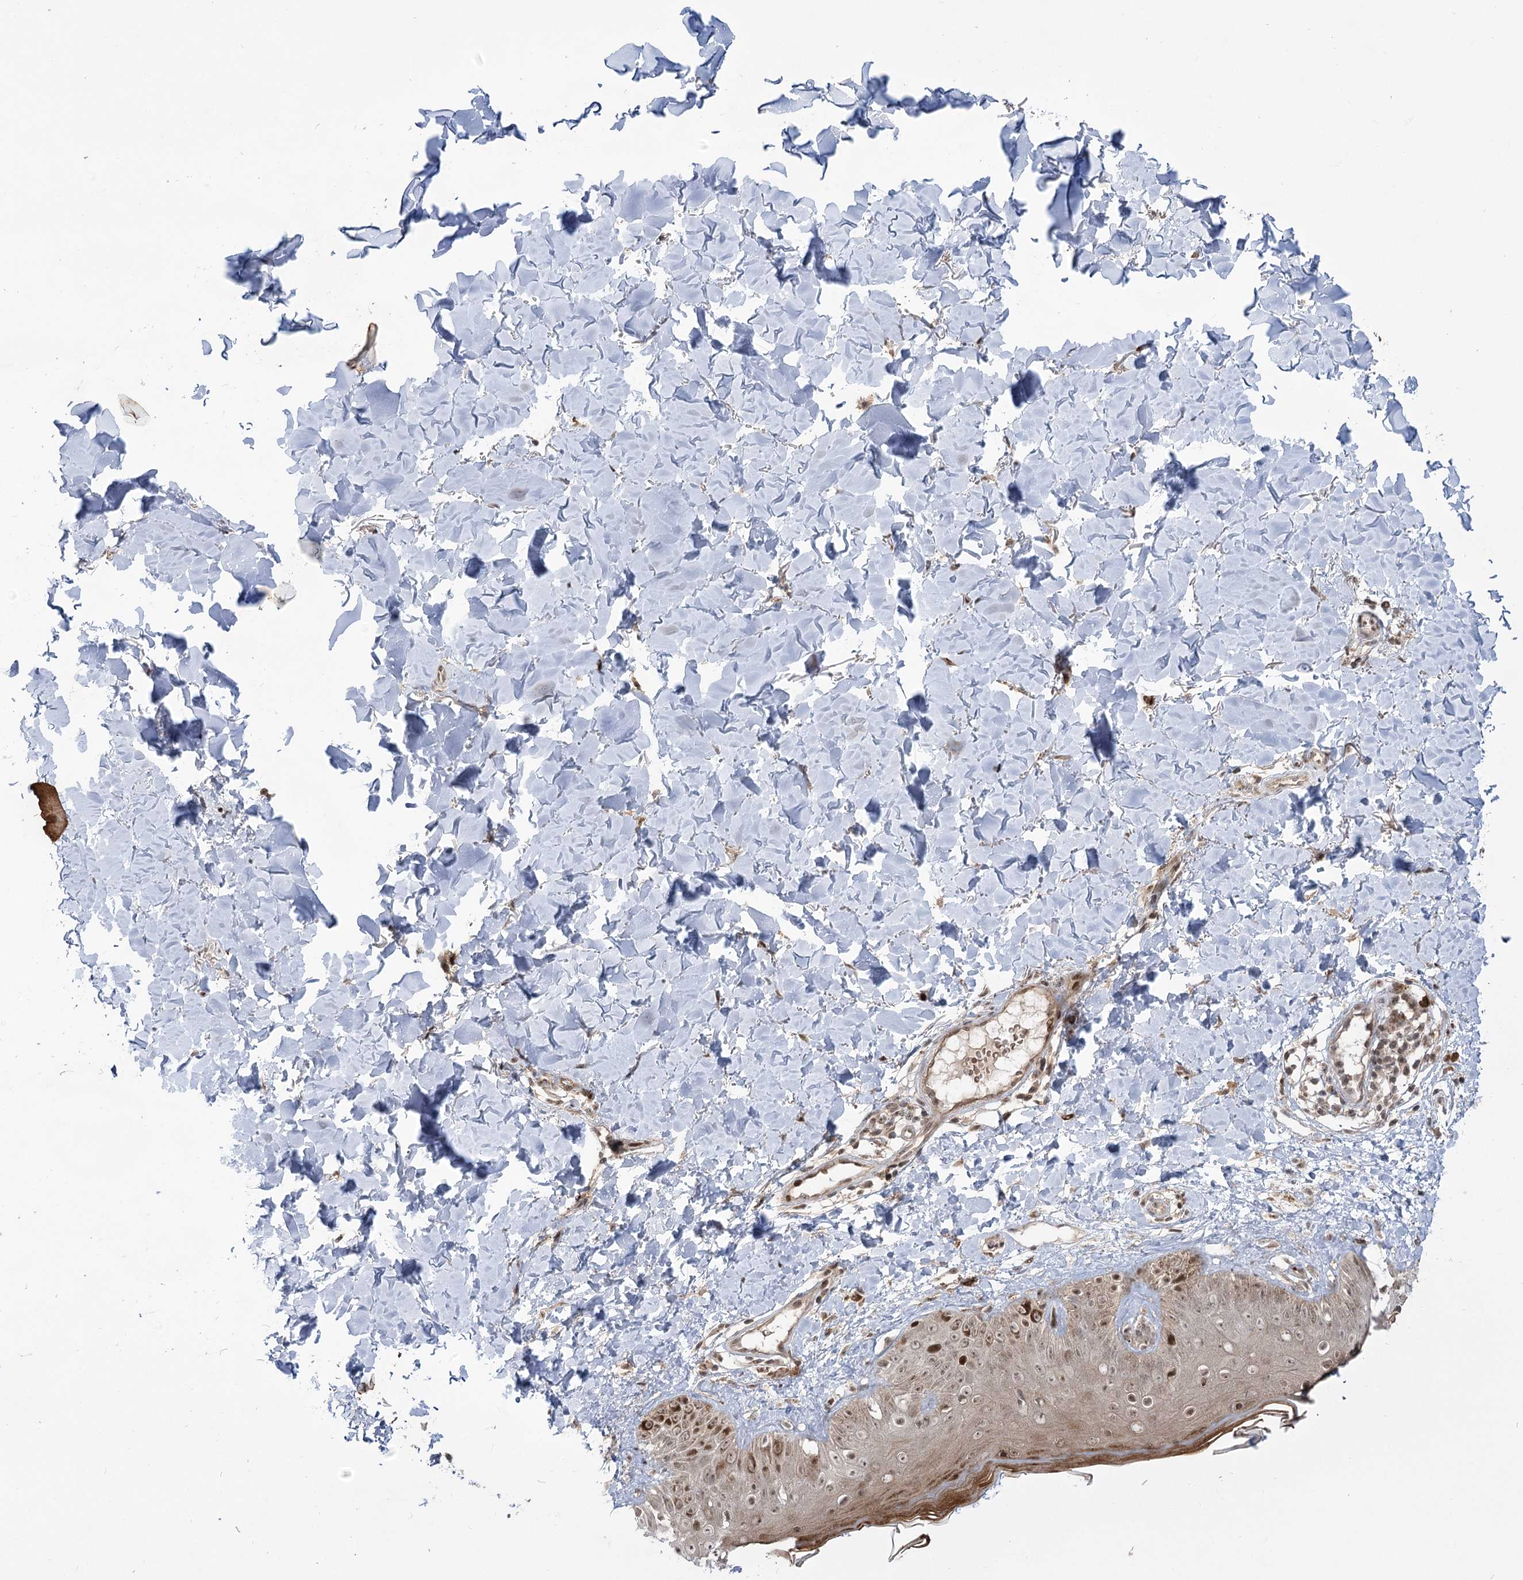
{"staining": {"intensity": "moderate", "quantity": ">75%", "location": "cytoplasmic/membranous,nuclear"}, "tissue": "skin", "cell_type": "Fibroblasts", "image_type": "normal", "snomed": [{"axis": "morphology", "description": "Normal tissue, NOS"}, {"axis": "topography", "description": "Skin"}], "caption": "The photomicrograph demonstrates a brown stain indicating the presence of a protein in the cytoplasmic/membranous,nuclear of fibroblasts in skin. (DAB (3,3'-diaminobenzidine) IHC with brightfield microscopy, high magnification).", "gene": "HELQ", "patient": {"sex": "male", "age": 52}}